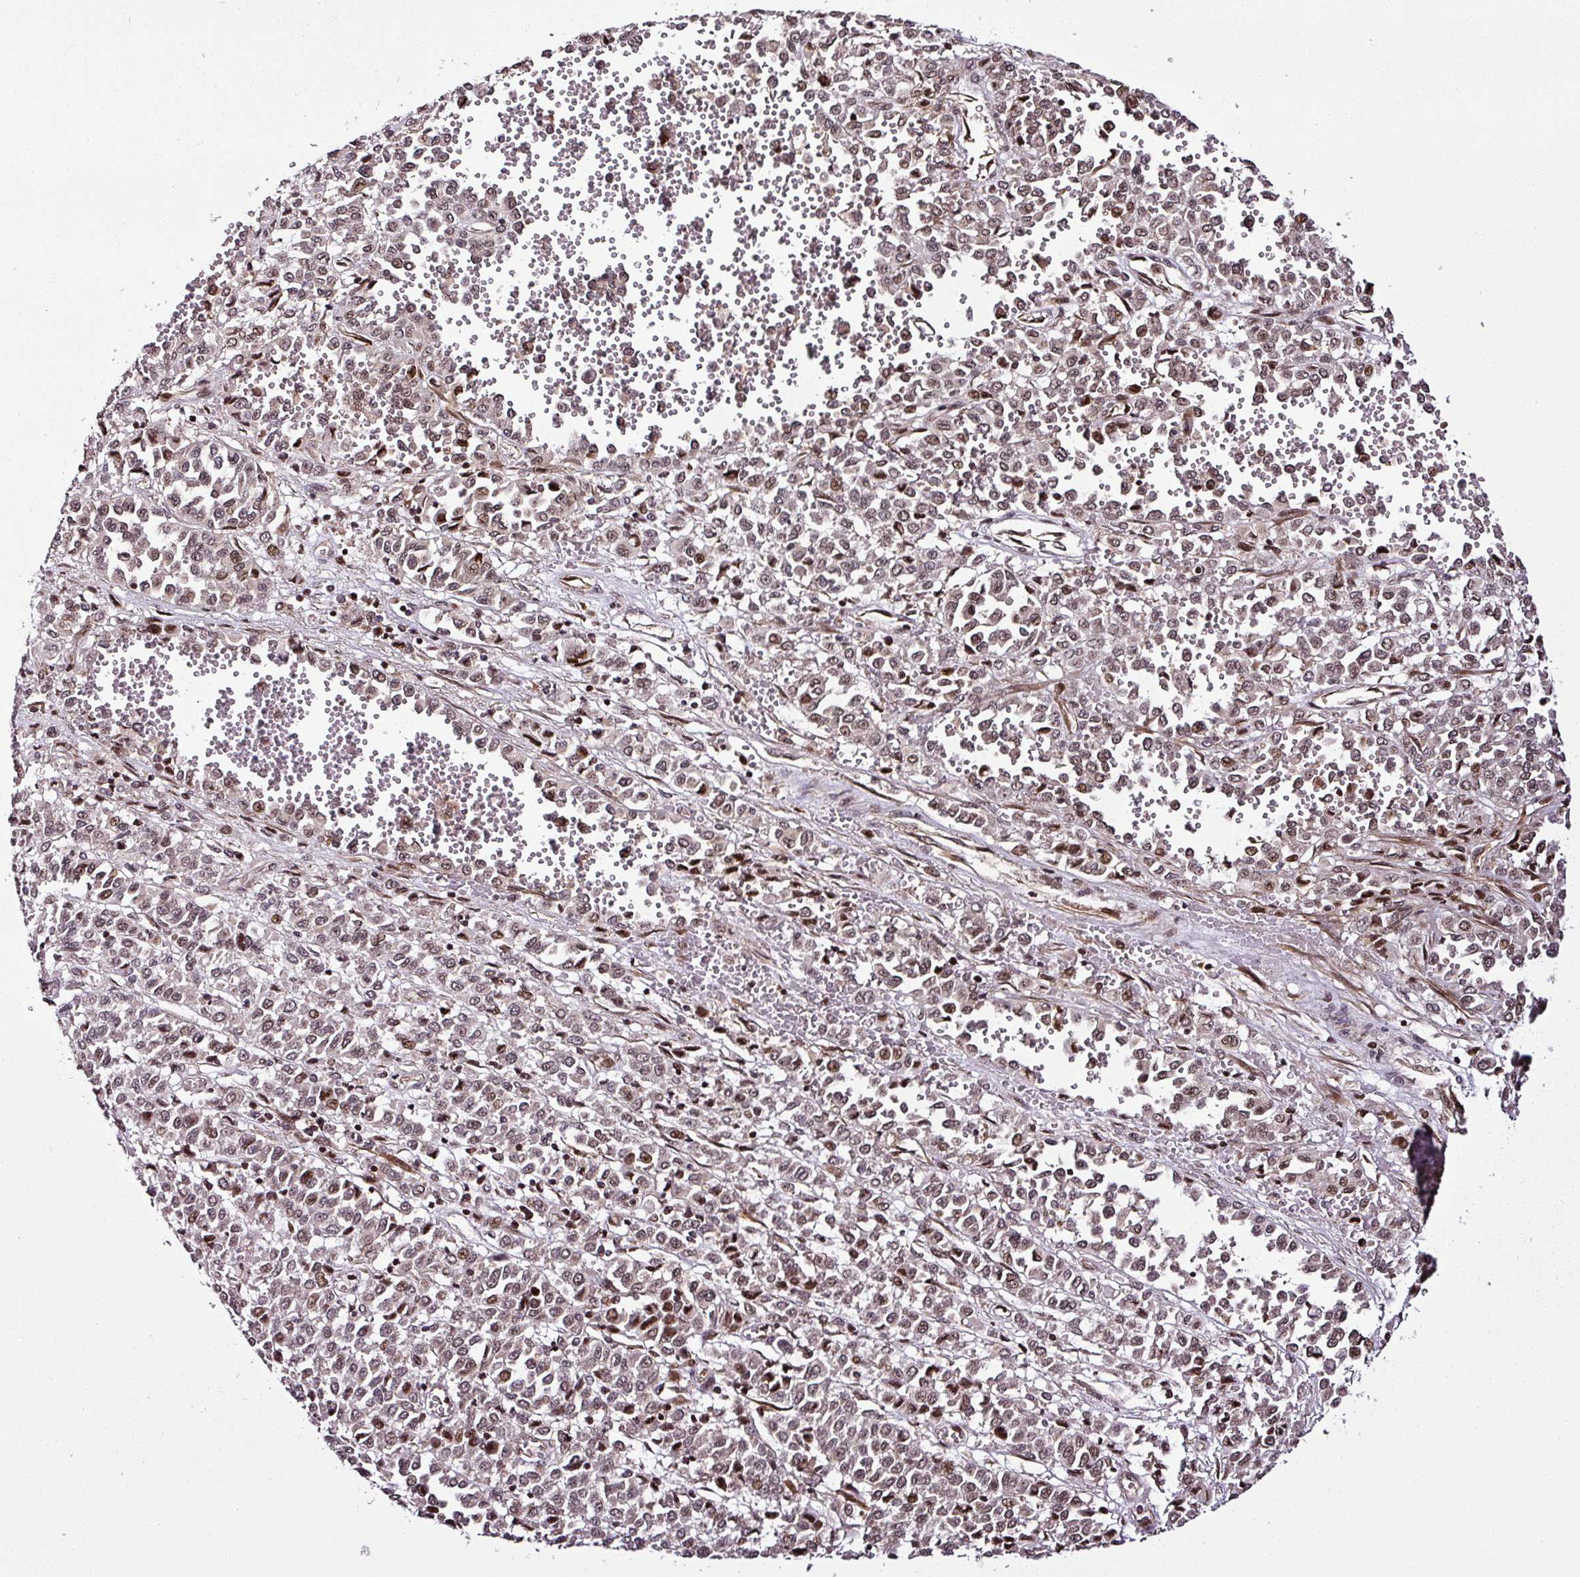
{"staining": {"intensity": "weak", "quantity": ">75%", "location": "nuclear"}, "tissue": "melanoma", "cell_type": "Tumor cells", "image_type": "cancer", "snomed": [{"axis": "morphology", "description": "Malignant melanoma, Metastatic site"}, {"axis": "topography", "description": "Pancreas"}], "caption": "About >75% of tumor cells in malignant melanoma (metastatic site) reveal weak nuclear protein expression as visualized by brown immunohistochemical staining.", "gene": "COPRS", "patient": {"sex": "female", "age": 30}}